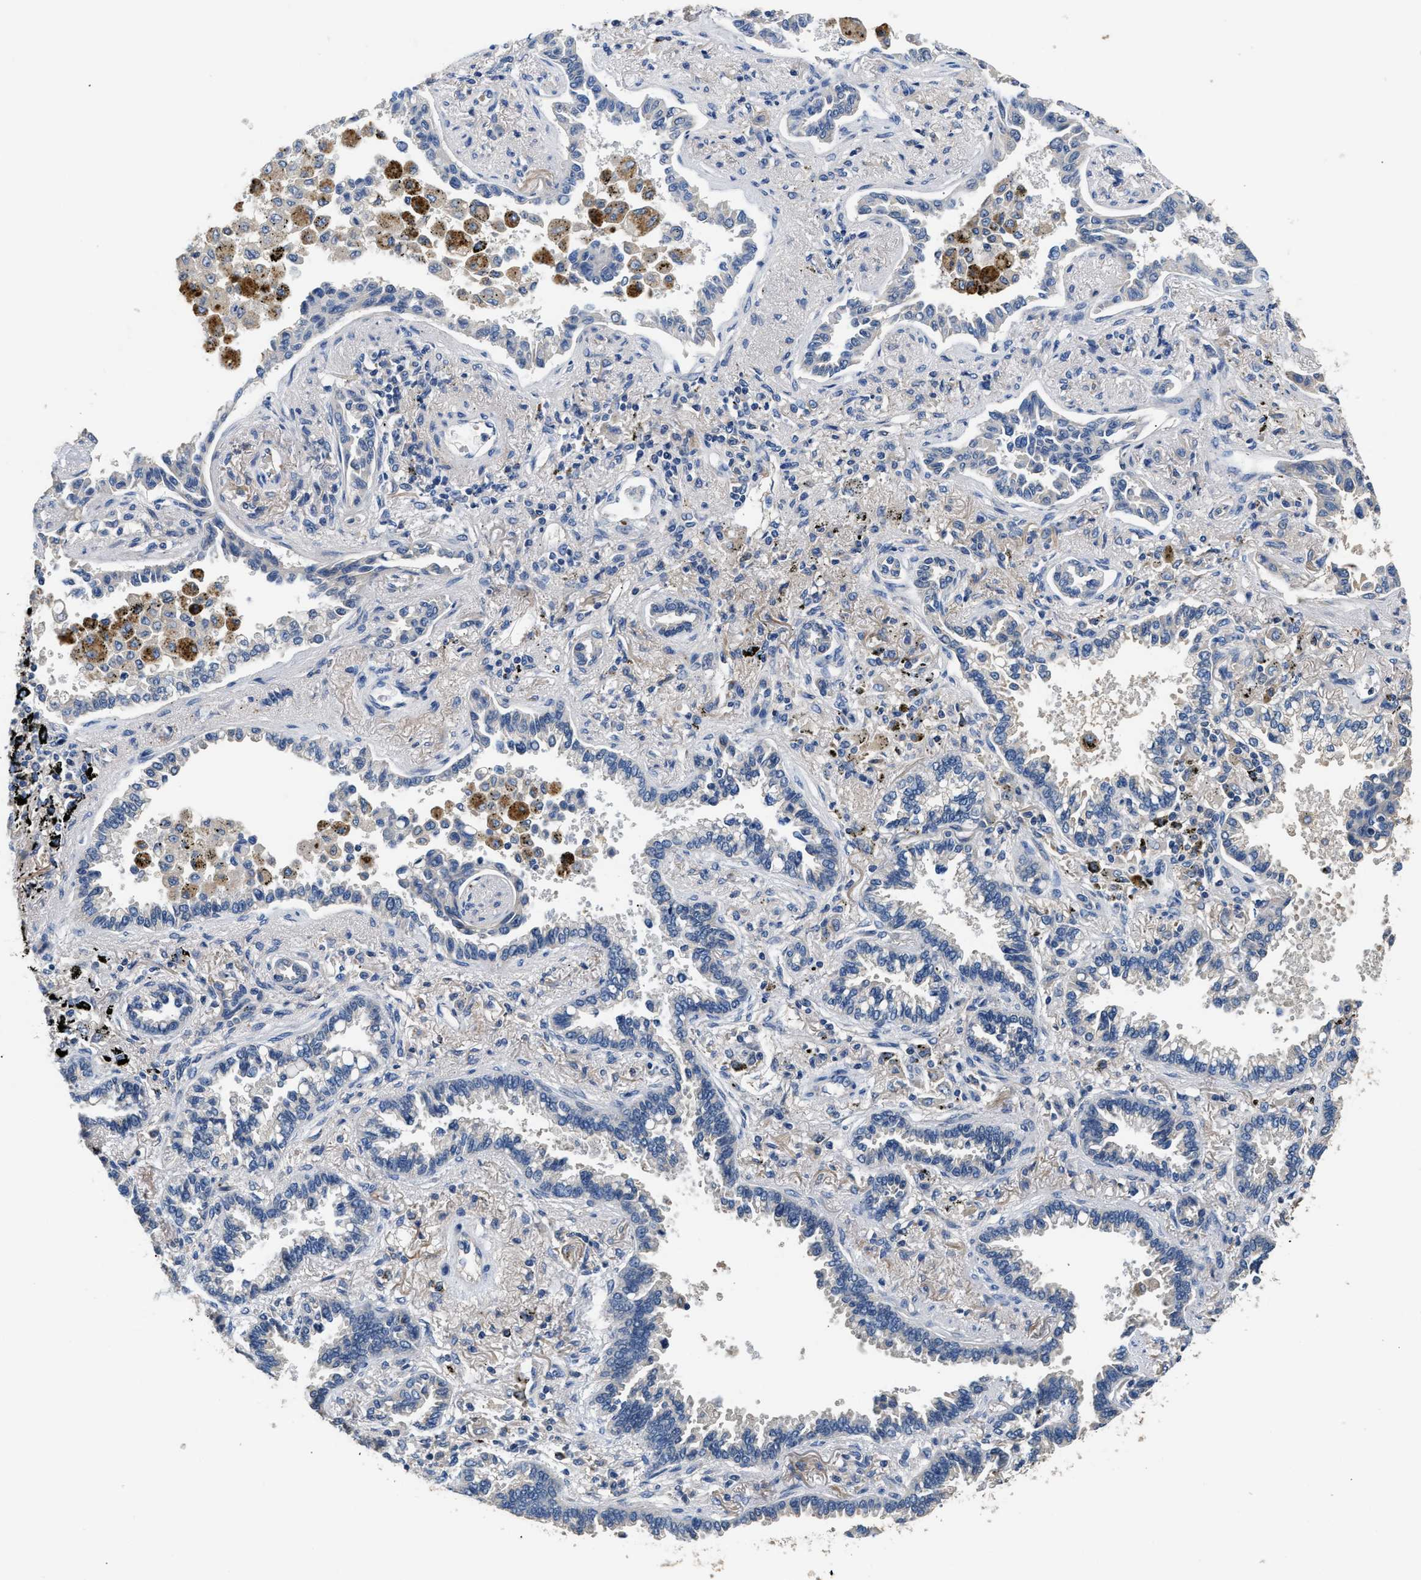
{"staining": {"intensity": "moderate", "quantity": "<25%", "location": "cytoplasmic/membranous"}, "tissue": "lung cancer", "cell_type": "Tumor cells", "image_type": "cancer", "snomed": [{"axis": "morphology", "description": "Normal tissue, NOS"}, {"axis": "morphology", "description": "Adenocarcinoma, NOS"}, {"axis": "topography", "description": "Lung"}], "caption": "Human lung cancer (adenocarcinoma) stained with a protein marker shows moderate staining in tumor cells.", "gene": "IL17RC", "patient": {"sex": "male", "age": 59}}